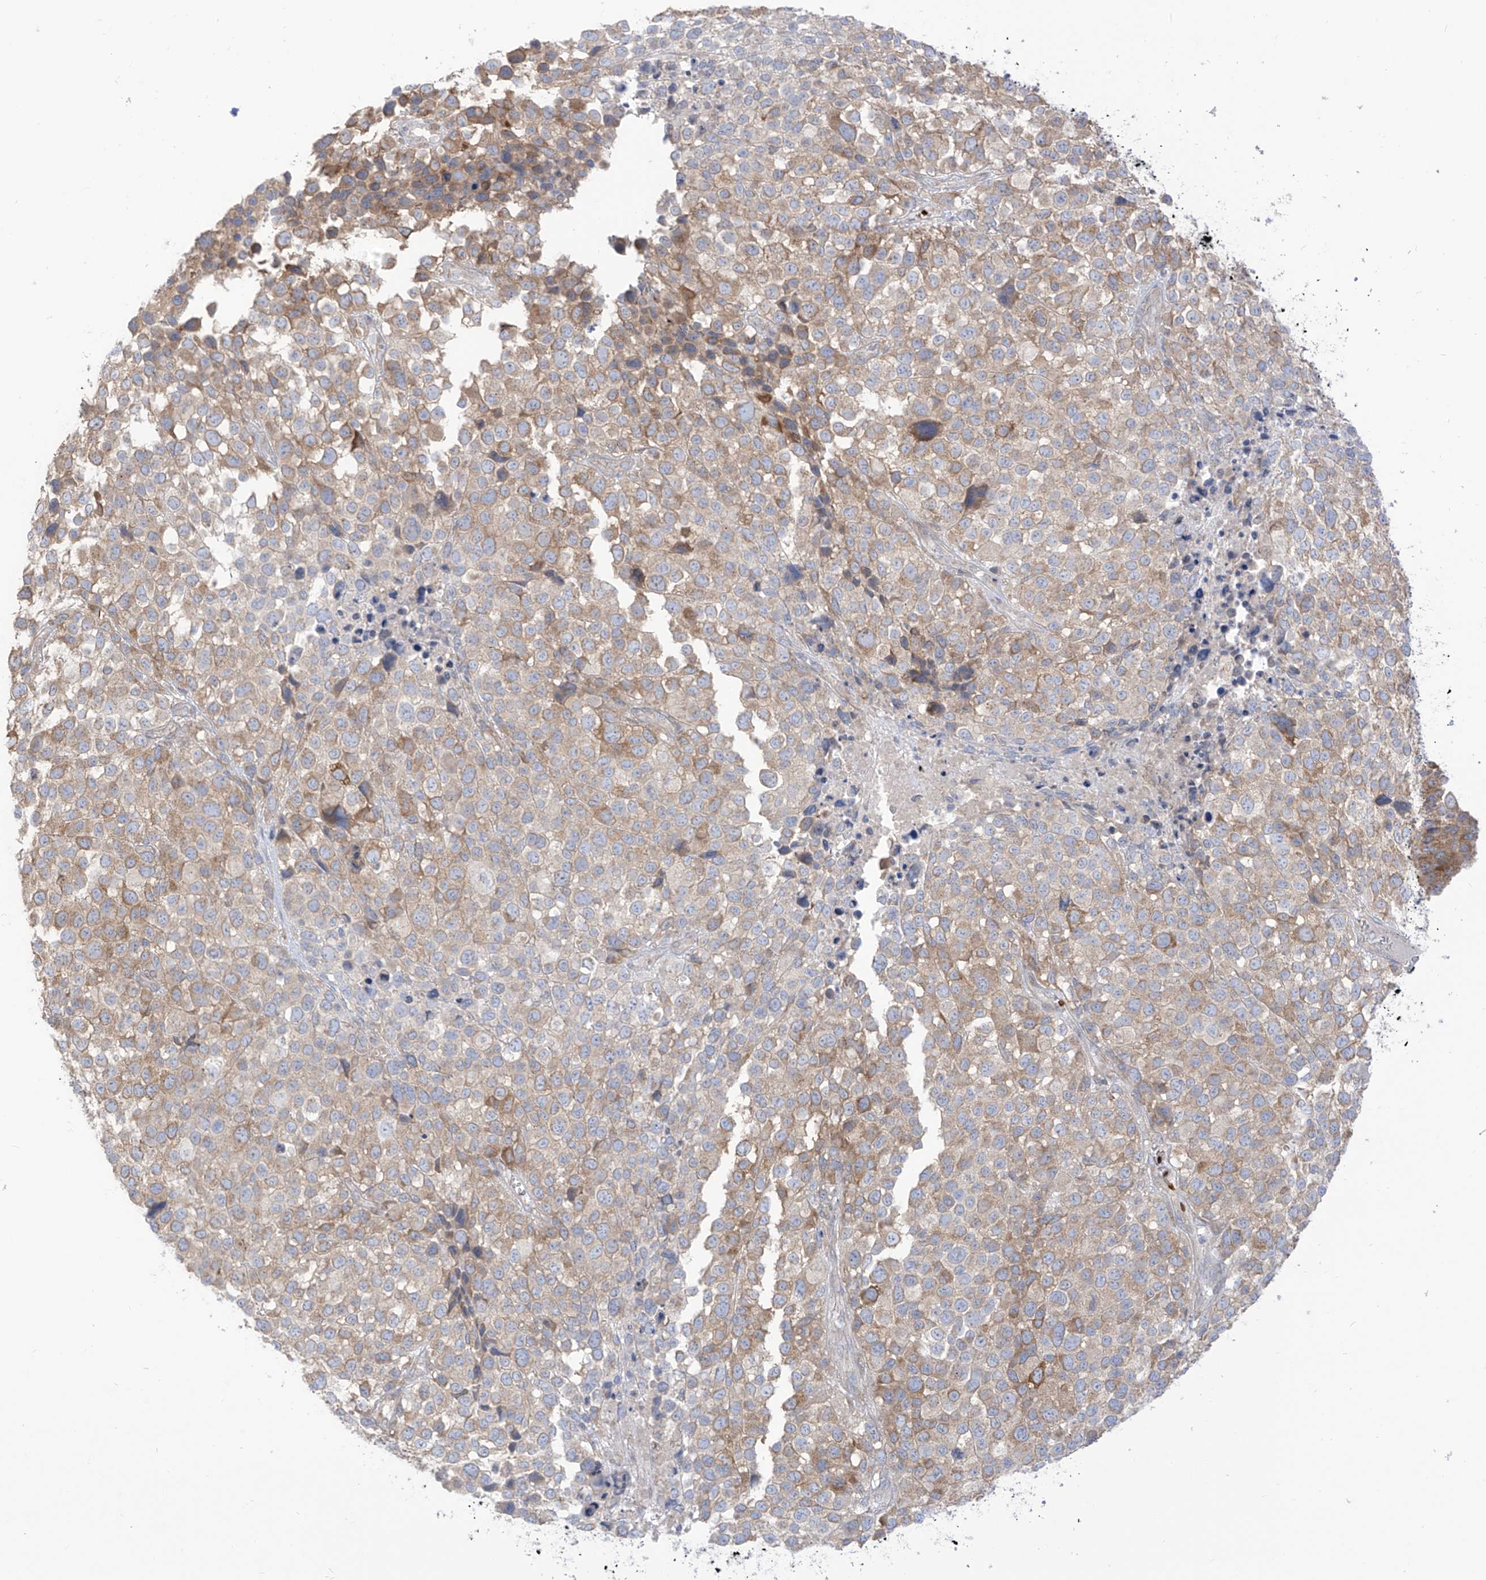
{"staining": {"intensity": "weak", "quantity": ">75%", "location": "cytoplasmic/membranous"}, "tissue": "melanoma", "cell_type": "Tumor cells", "image_type": "cancer", "snomed": [{"axis": "morphology", "description": "Malignant melanoma, NOS"}, {"axis": "topography", "description": "Skin of trunk"}], "caption": "Human malignant melanoma stained with a brown dye demonstrates weak cytoplasmic/membranous positive positivity in approximately >75% of tumor cells.", "gene": "ARHGEF40", "patient": {"sex": "male", "age": 71}}